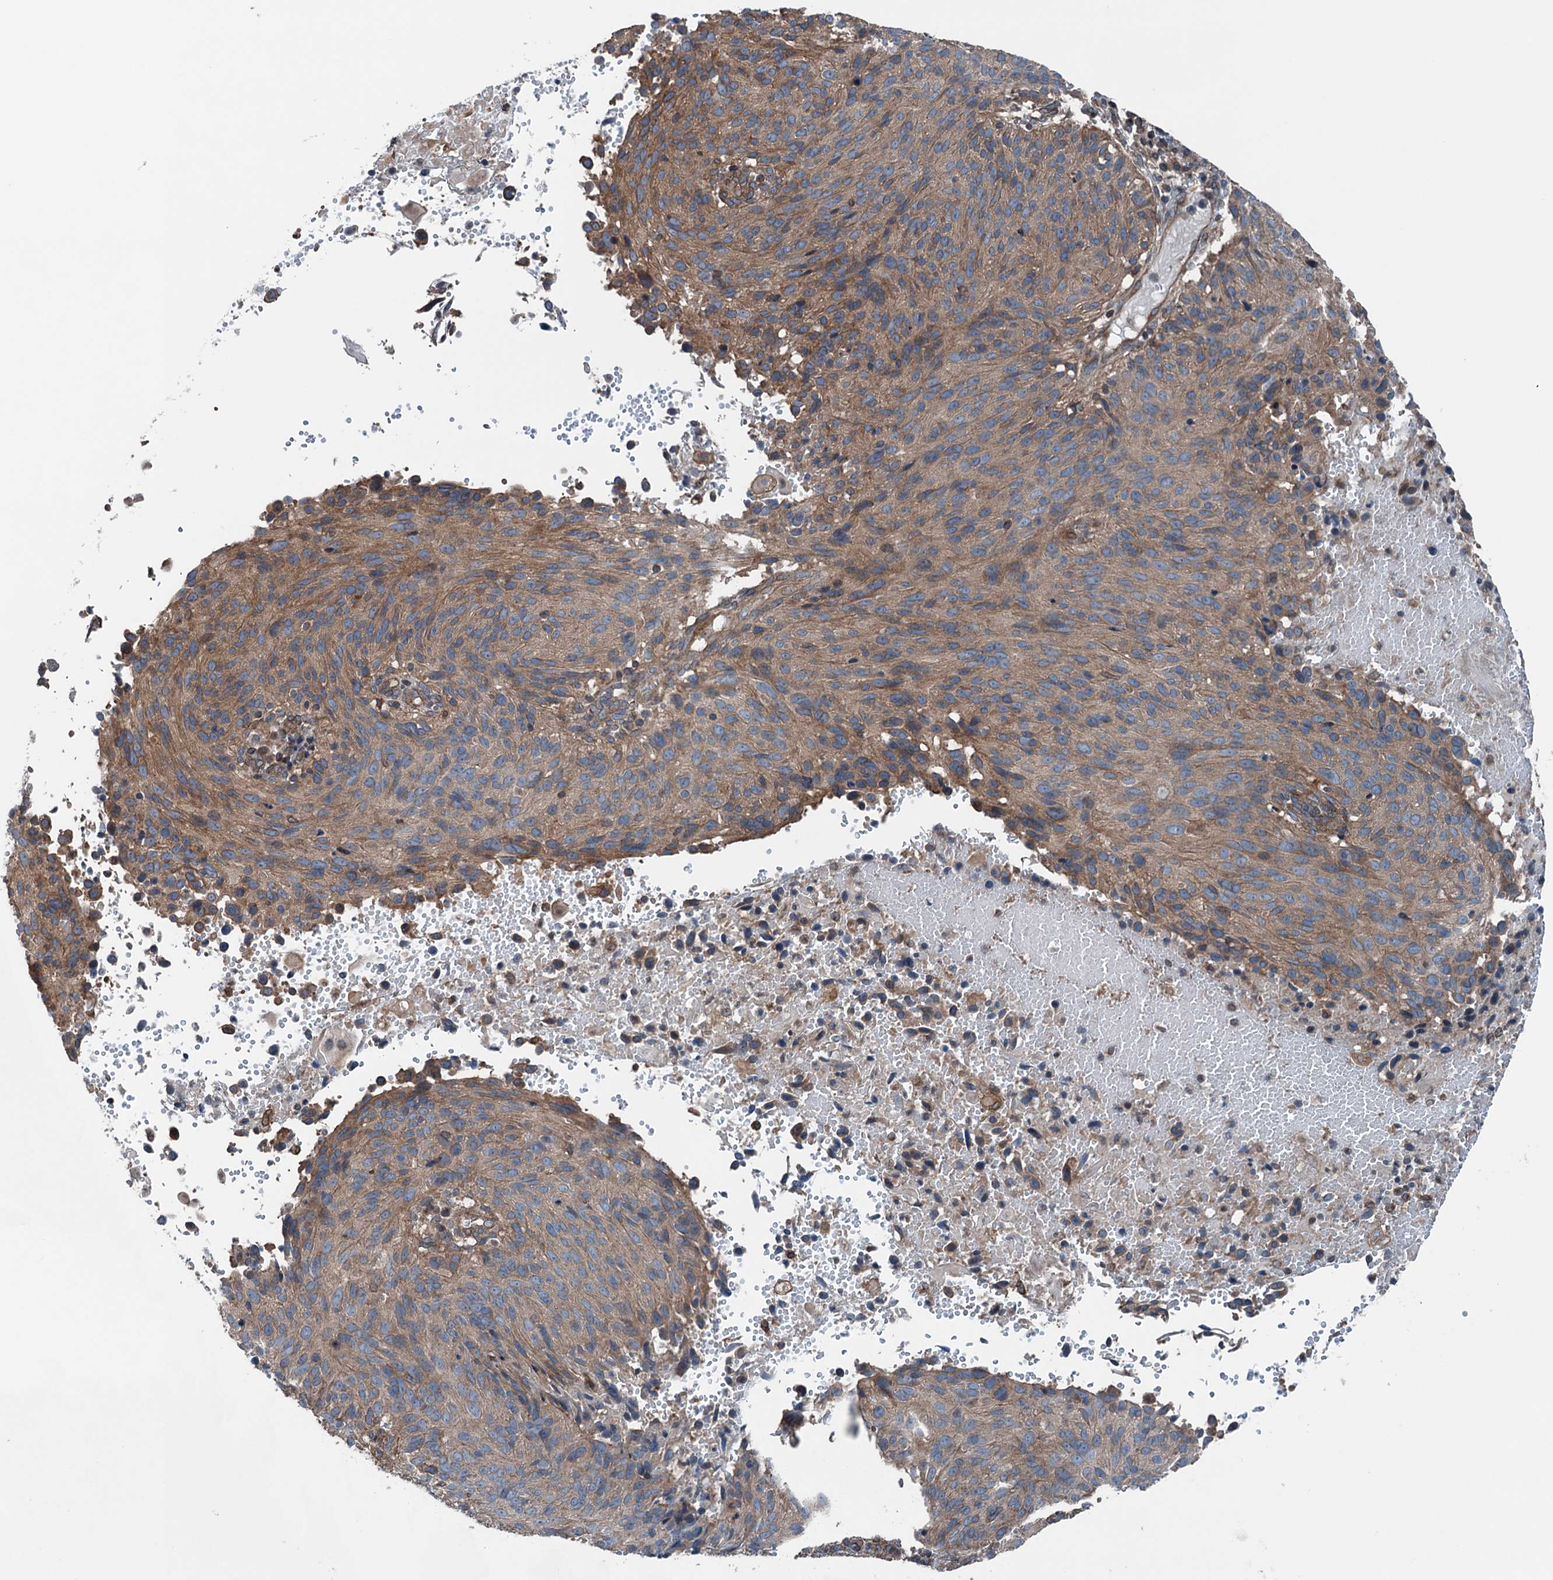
{"staining": {"intensity": "moderate", "quantity": ">75%", "location": "cytoplasmic/membranous"}, "tissue": "cervical cancer", "cell_type": "Tumor cells", "image_type": "cancer", "snomed": [{"axis": "morphology", "description": "Squamous cell carcinoma, NOS"}, {"axis": "topography", "description": "Cervix"}], "caption": "This histopathology image shows immunohistochemistry staining of cervical cancer, with medium moderate cytoplasmic/membranous staining in about >75% of tumor cells.", "gene": "TRAPPC8", "patient": {"sex": "female", "age": 74}}